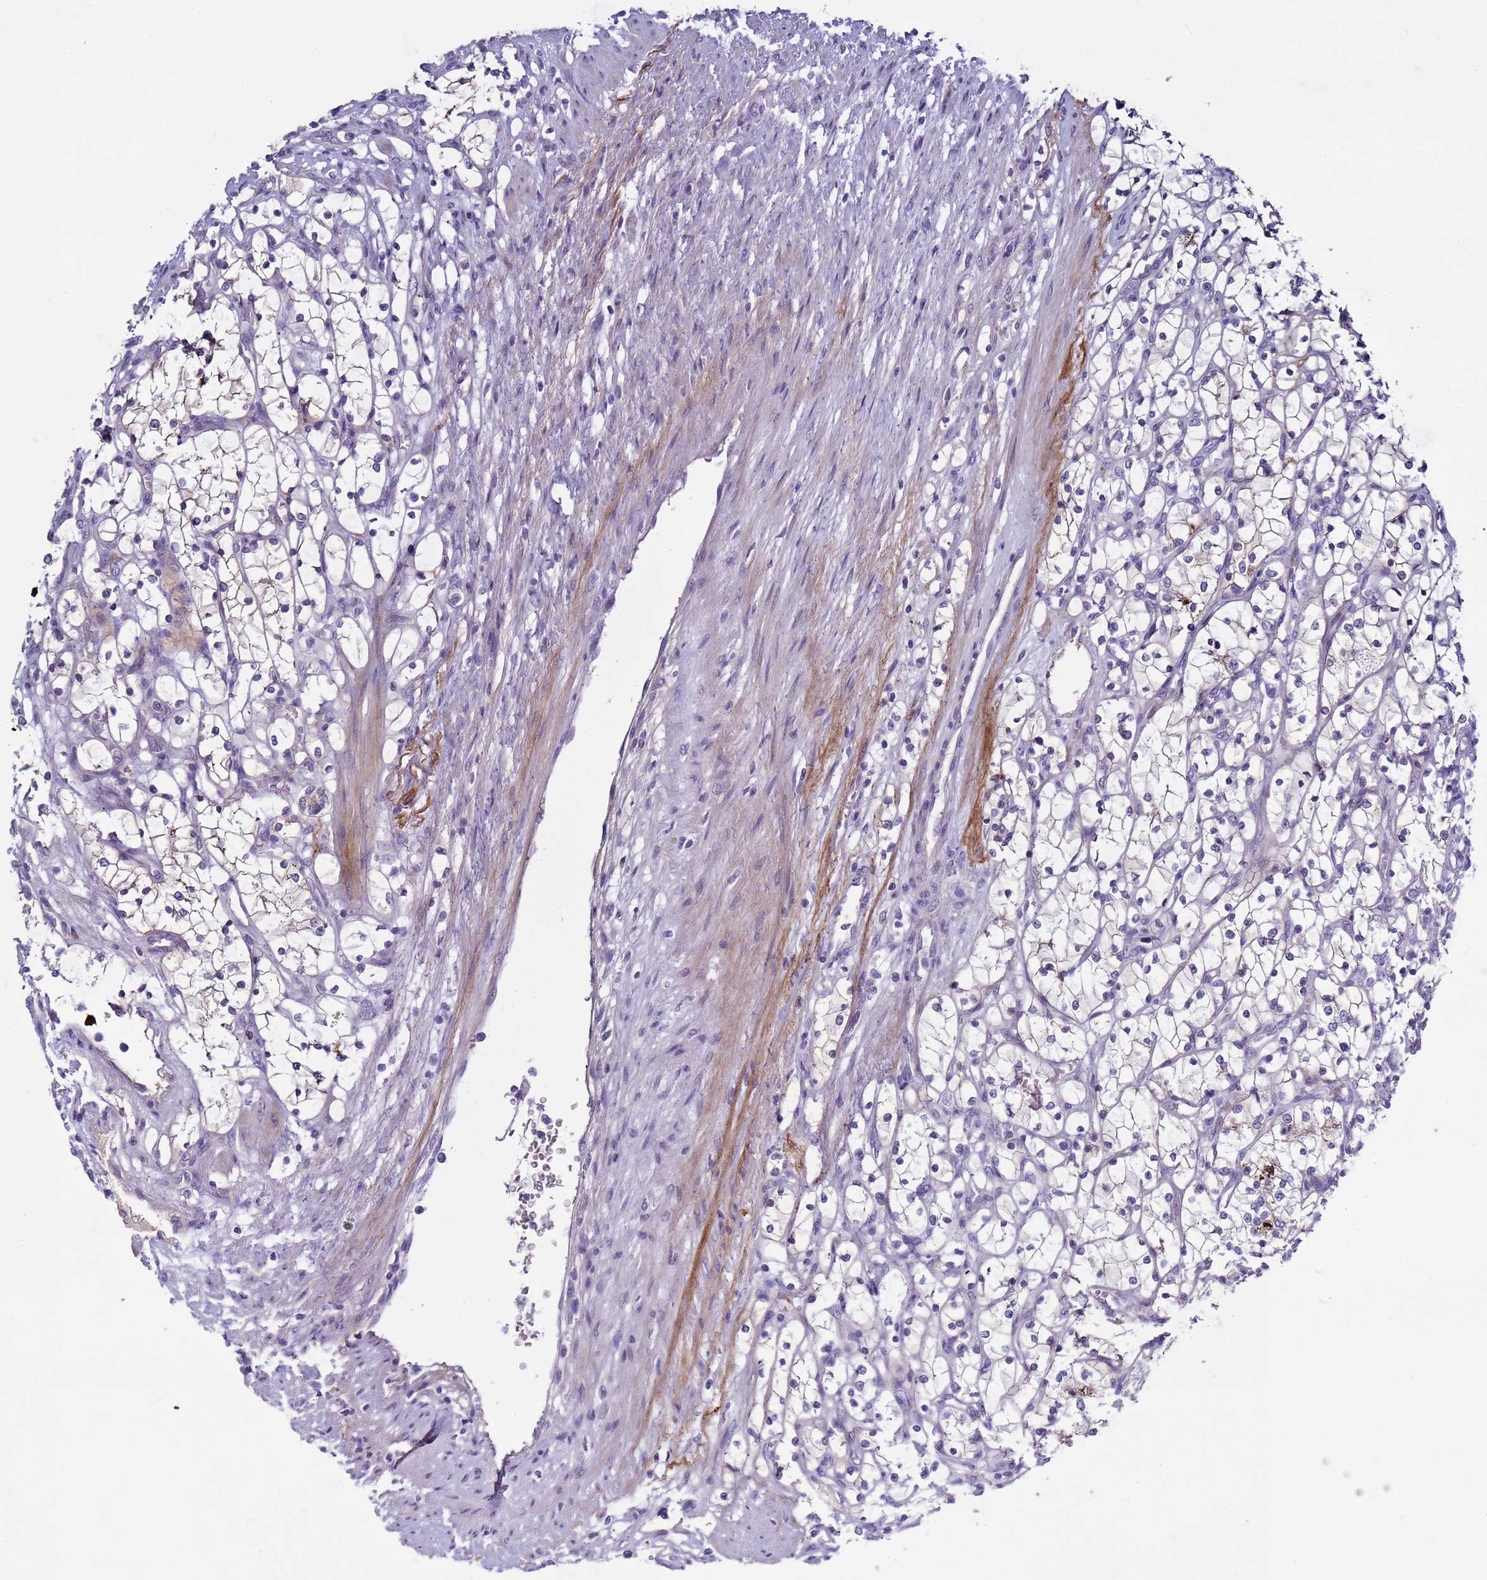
{"staining": {"intensity": "negative", "quantity": "none", "location": "none"}, "tissue": "renal cancer", "cell_type": "Tumor cells", "image_type": "cancer", "snomed": [{"axis": "morphology", "description": "Adenocarcinoma, NOS"}, {"axis": "topography", "description": "Kidney"}], "caption": "IHC of human renal cancer reveals no positivity in tumor cells.", "gene": "TRIM51", "patient": {"sex": "female", "age": 69}}